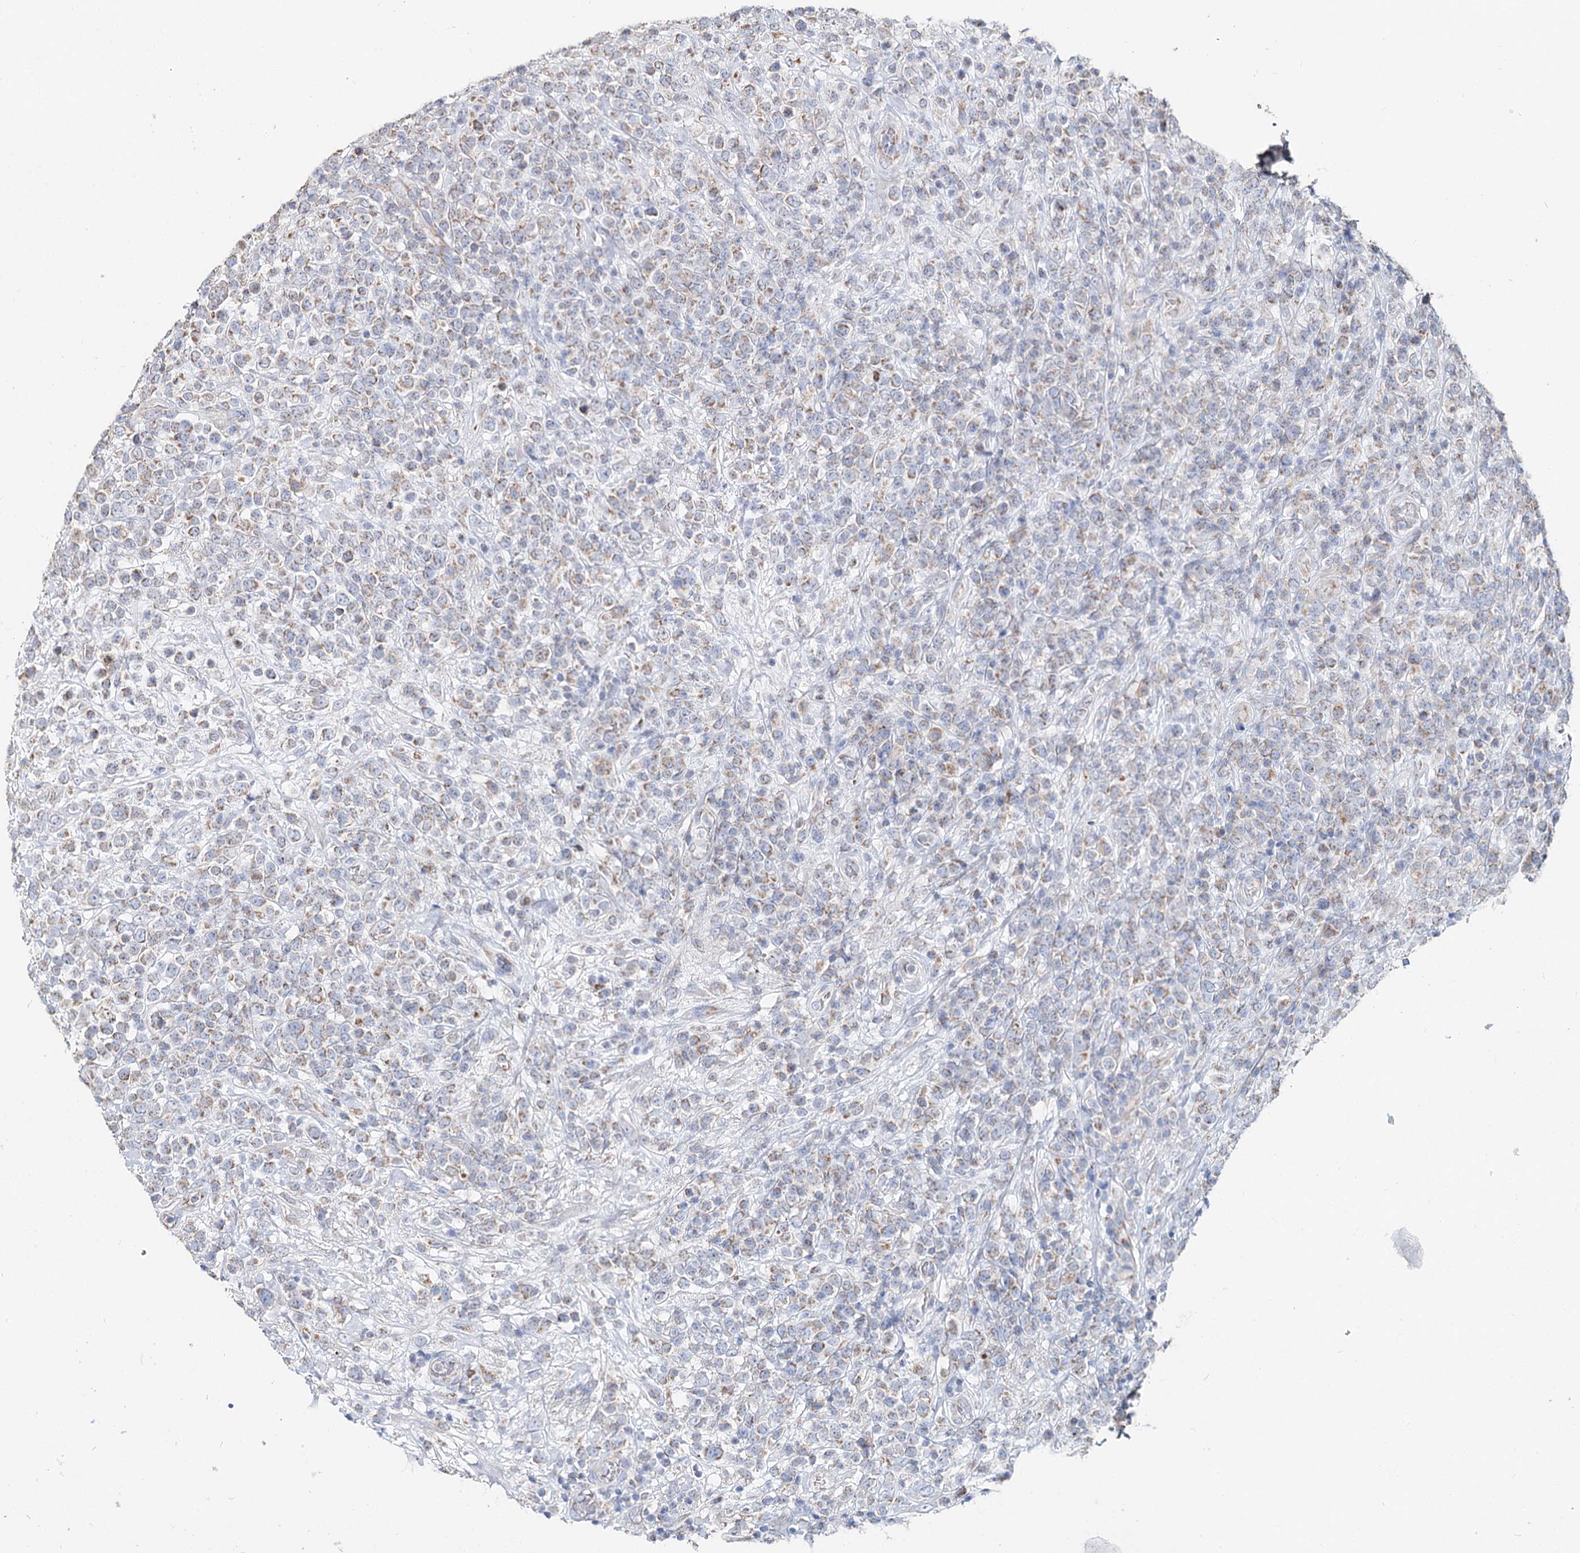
{"staining": {"intensity": "weak", "quantity": "25%-75%", "location": "cytoplasmic/membranous"}, "tissue": "lymphoma", "cell_type": "Tumor cells", "image_type": "cancer", "snomed": [{"axis": "morphology", "description": "Malignant lymphoma, non-Hodgkin's type, High grade"}, {"axis": "topography", "description": "Colon"}], "caption": "High-grade malignant lymphoma, non-Hodgkin's type stained with immunohistochemistry (IHC) displays weak cytoplasmic/membranous staining in about 25%-75% of tumor cells.", "gene": "MCCC2", "patient": {"sex": "female", "age": 53}}